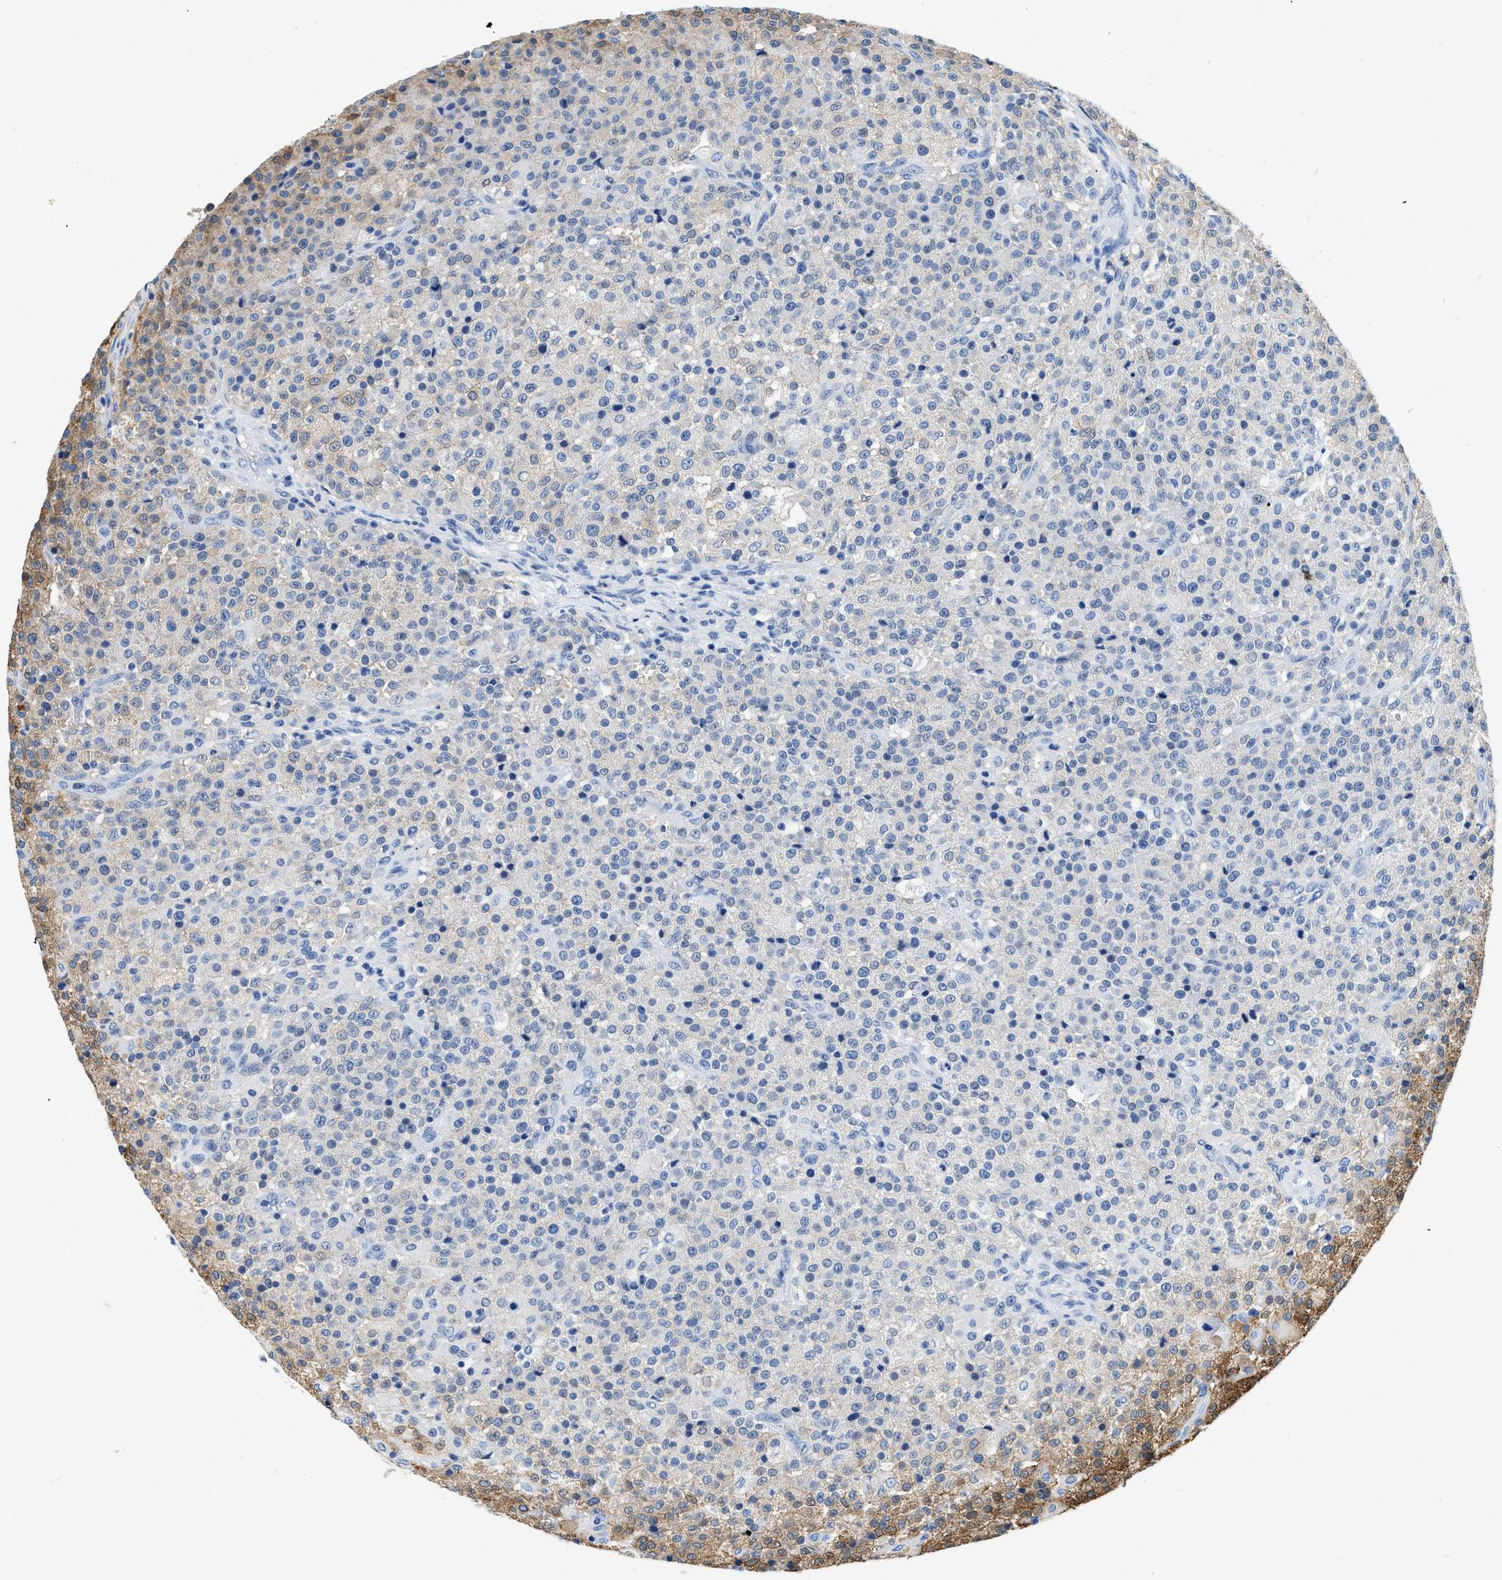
{"staining": {"intensity": "negative", "quantity": "none", "location": "none"}, "tissue": "testis cancer", "cell_type": "Tumor cells", "image_type": "cancer", "snomed": [{"axis": "morphology", "description": "Seminoma, NOS"}, {"axis": "topography", "description": "Testis"}], "caption": "Tumor cells are negative for protein expression in human testis cancer (seminoma). (DAB (3,3'-diaminobenzidine) immunohistochemistry, high magnification).", "gene": "GSN", "patient": {"sex": "male", "age": 59}}